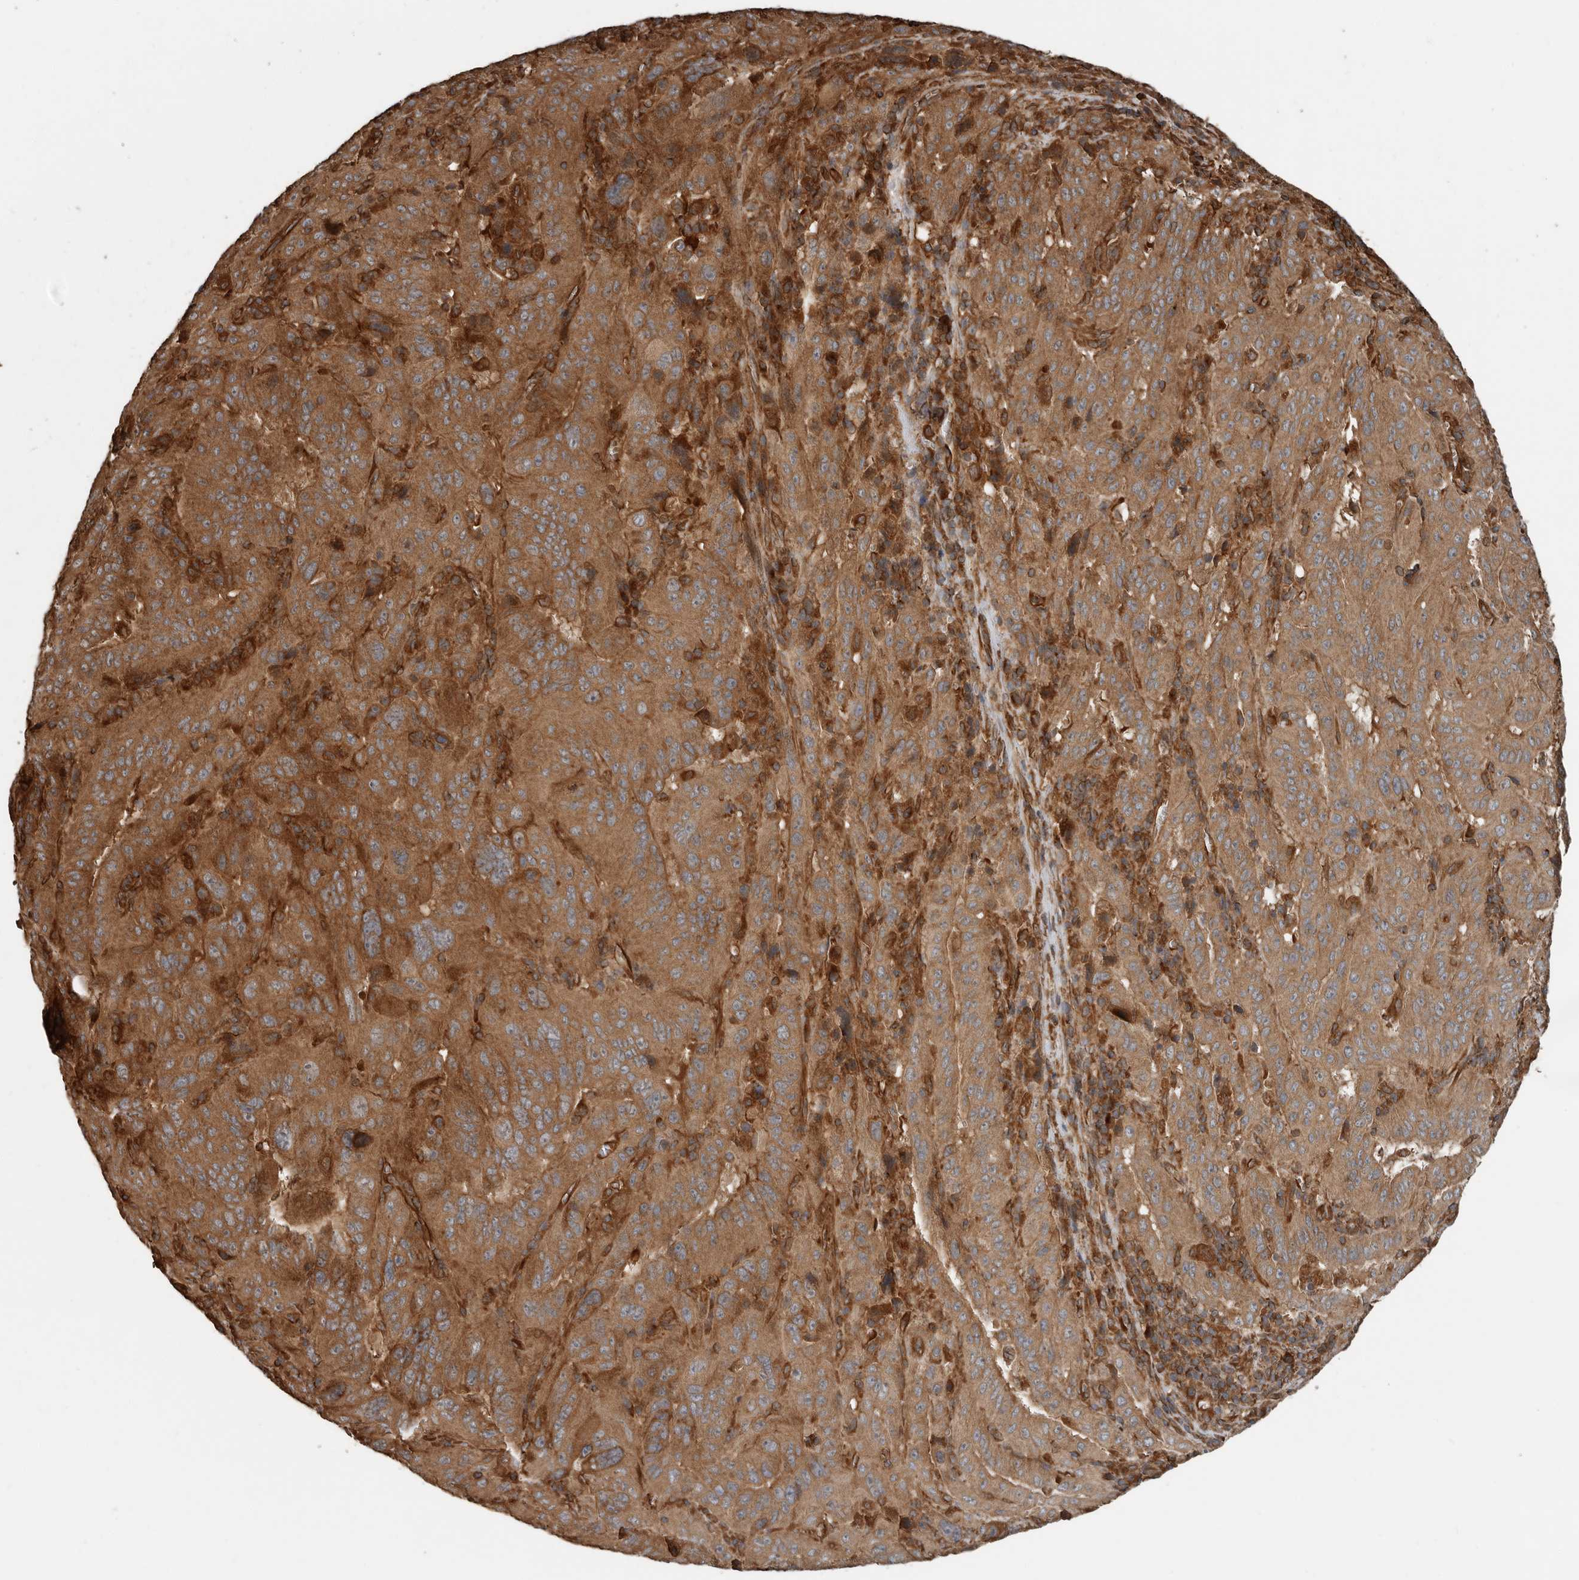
{"staining": {"intensity": "moderate", "quantity": ">75%", "location": "cytoplasmic/membranous"}, "tissue": "pancreatic cancer", "cell_type": "Tumor cells", "image_type": "cancer", "snomed": [{"axis": "morphology", "description": "Adenocarcinoma, NOS"}, {"axis": "topography", "description": "Pancreas"}], "caption": "Pancreatic cancer was stained to show a protein in brown. There is medium levels of moderate cytoplasmic/membranous expression in about >75% of tumor cells.", "gene": "YOD1", "patient": {"sex": "male", "age": 63}}